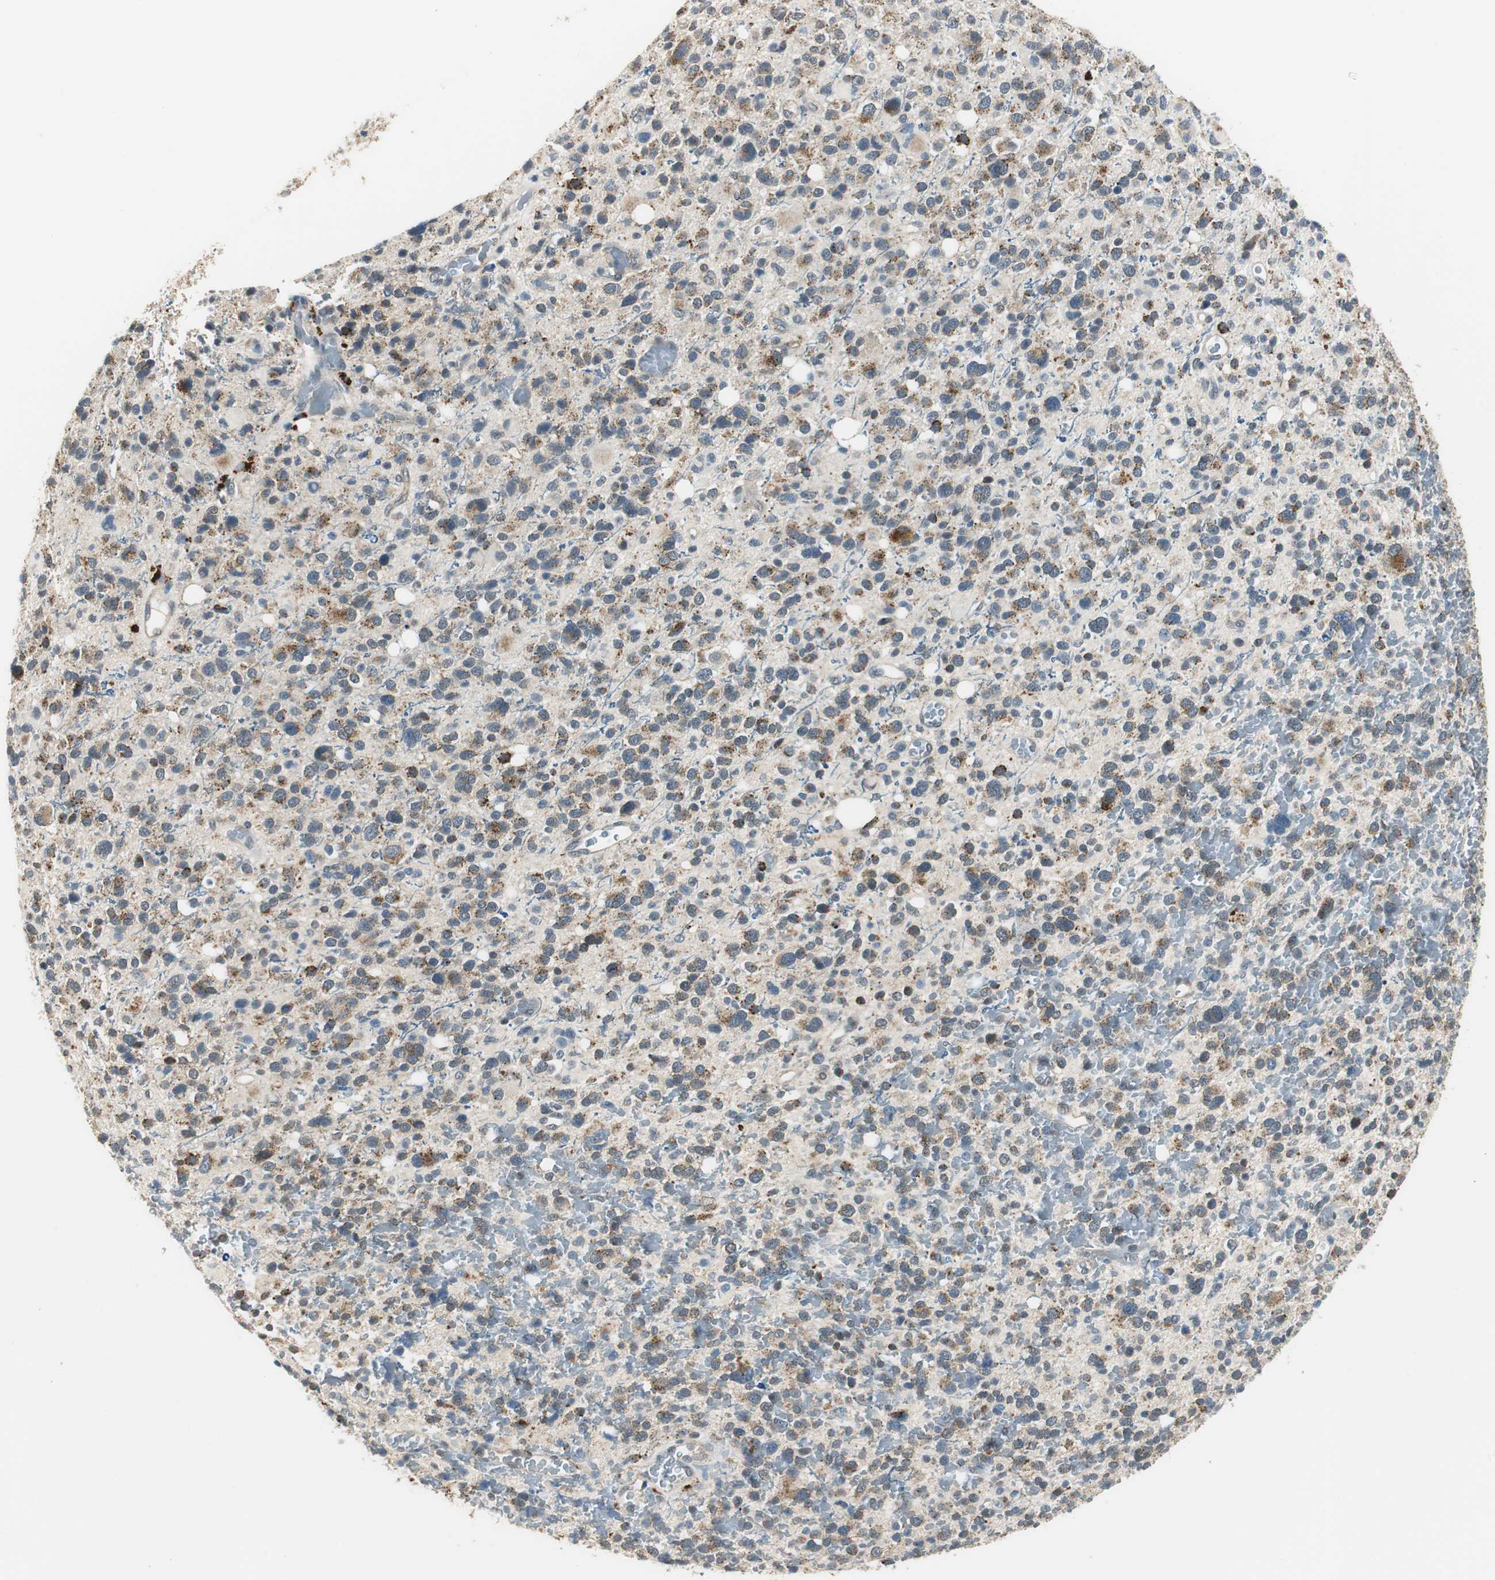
{"staining": {"intensity": "weak", "quantity": "<25%", "location": "cytoplasmic/membranous"}, "tissue": "glioma", "cell_type": "Tumor cells", "image_type": "cancer", "snomed": [{"axis": "morphology", "description": "Glioma, malignant, High grade"}, {"axis": "topography", "description": "Brain"}], "caption": "IHC image of human glioma stained for a protein (brown), which demonstrates no expression in tumor cells.", "gene": "NIT1", "patient": {"sex": "male", "age": 48}}